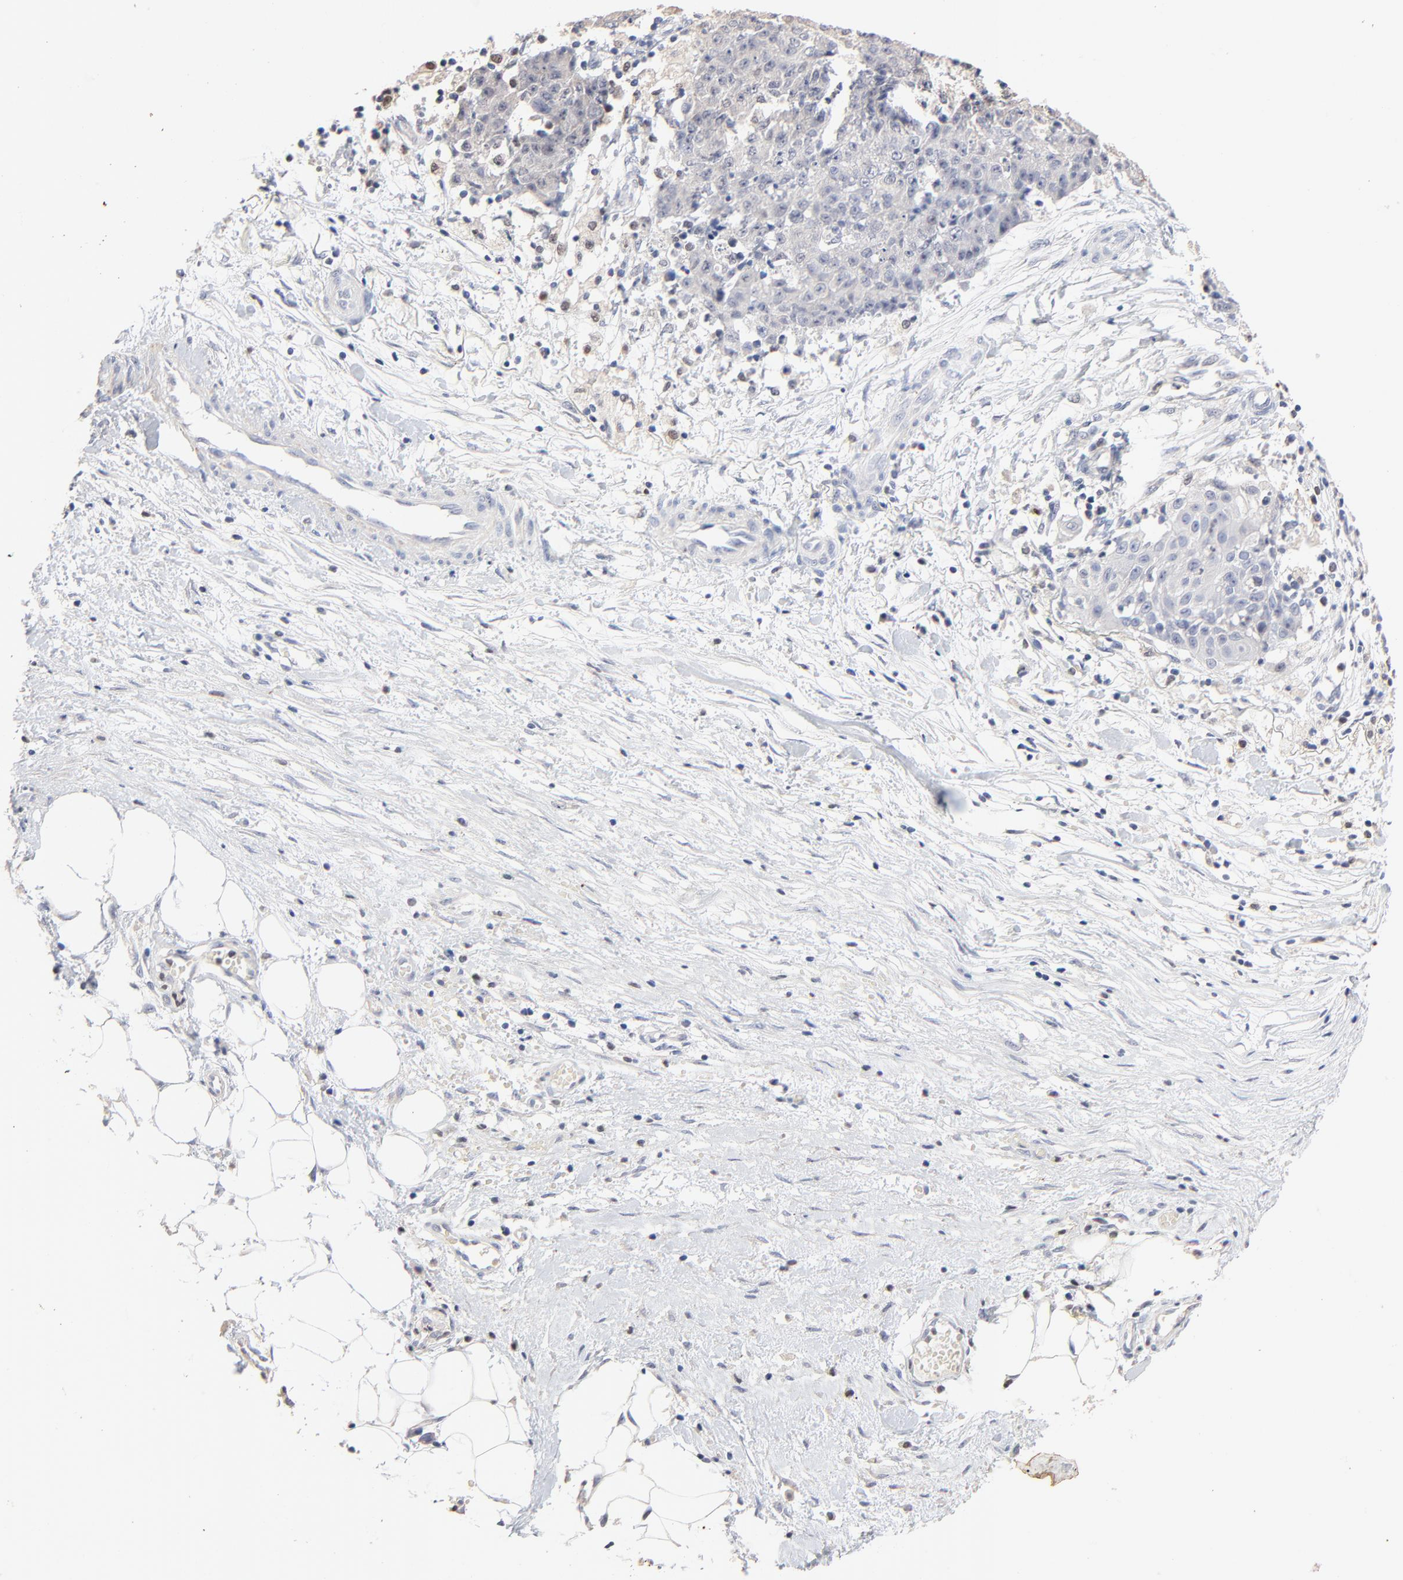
{"staining": {"intensity": "weak", "quantity": "<25%", "location": "cytoplasmic/membranous"}, "tissue": "ovarian cancer", "cell_type": "Tumor cells", "image_type": "cancer", "snomed": [{"axis": "morphology", "description": "Carcinoma, endometroid"}, {"axis": "topography", "description": "Ovary"}], "caption": "Histopathology image shows no protein positivity in tumor cells of ovarian cancer tissue.", "gene": "AADAC", "patient": {"sex": "female", "age": 42}}